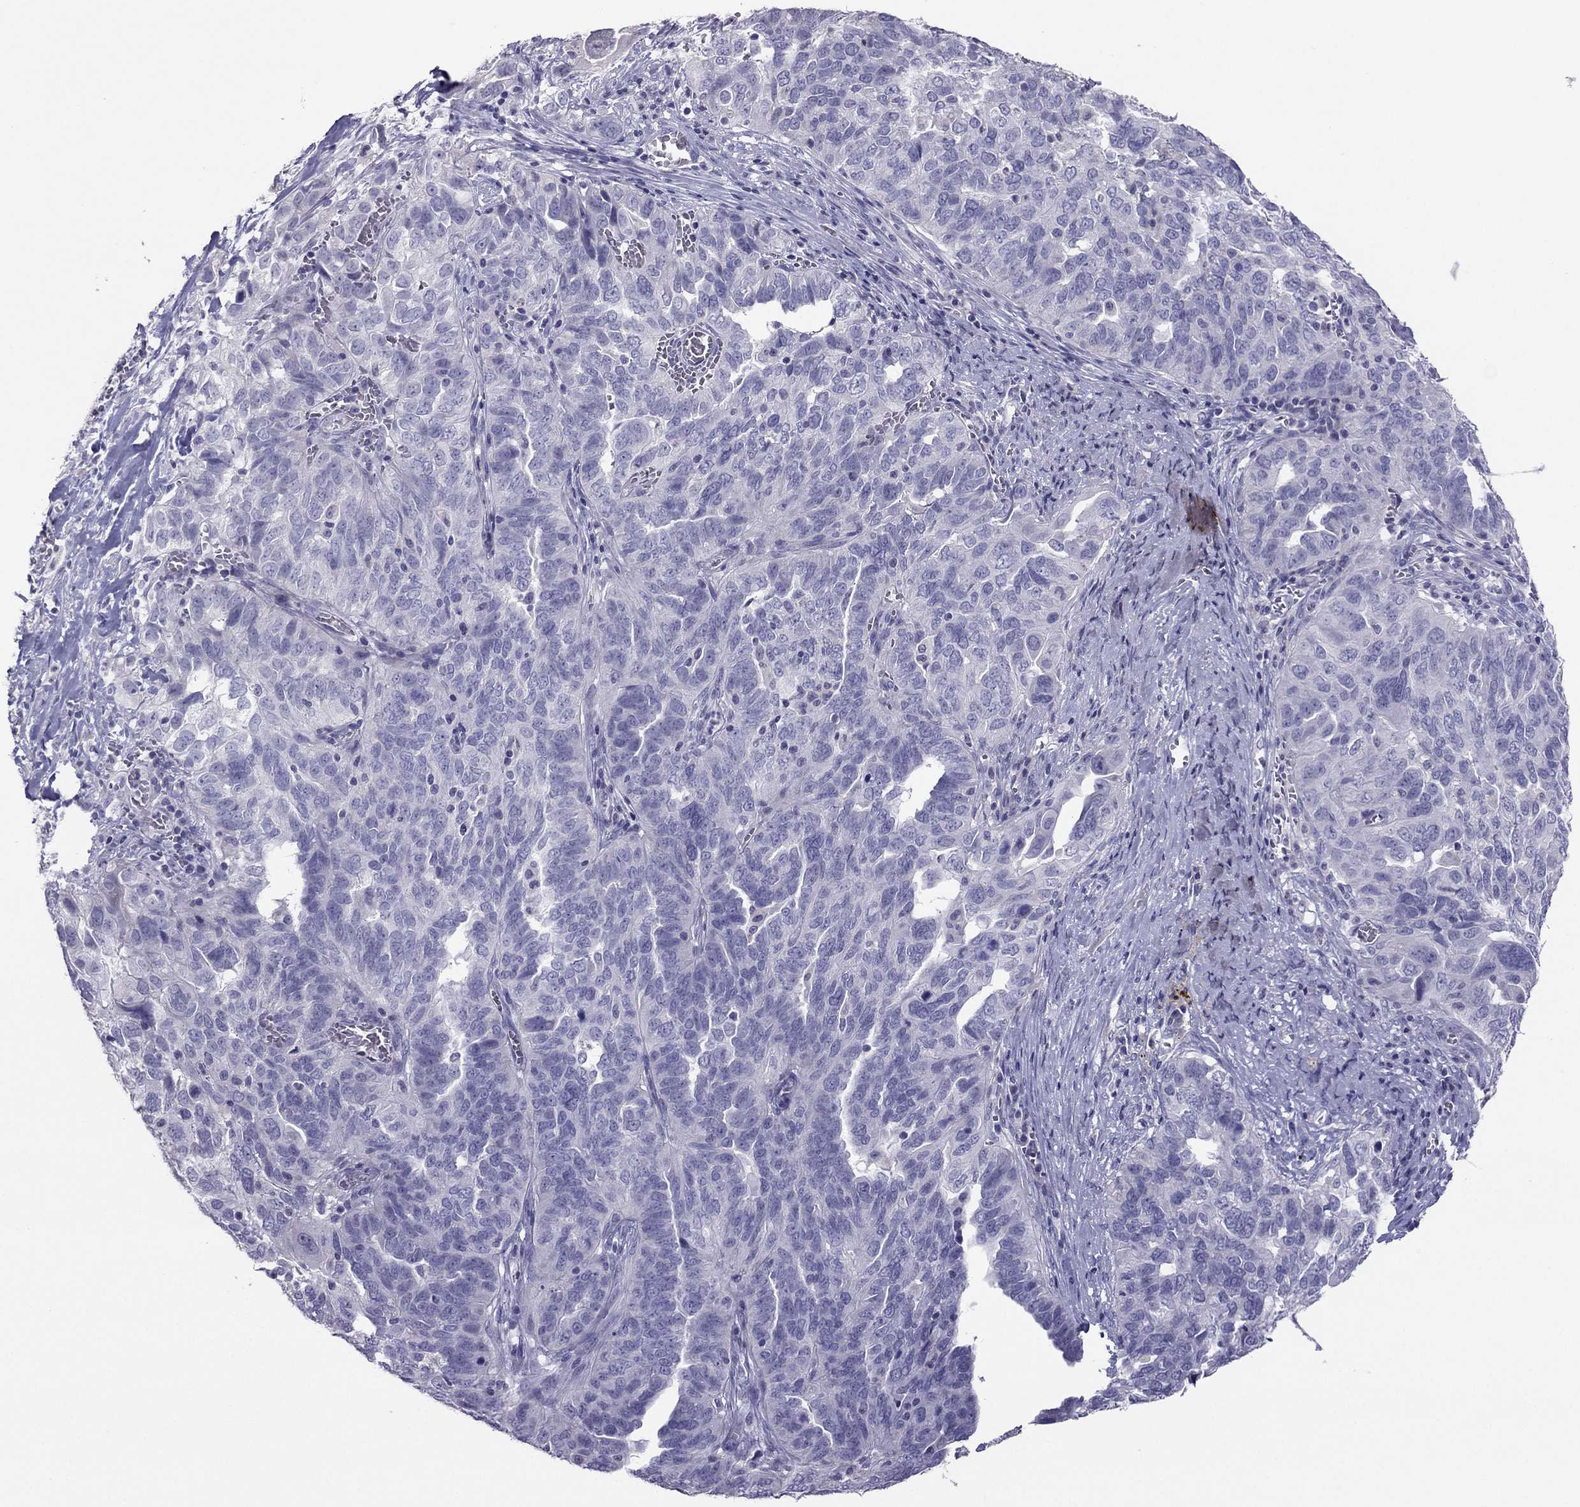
{"staining": {"intensity": "negative", "quantity": "none", "location": "none"}, "tissue": "ovarian cancer", "cell_type": "Tumor cells", "image_type": "cancer", "snomed": [{"axis": "morphology", "description": "Carcinoma, endometroid"}, {"axis": "topography", "description": "Soft tissue"}, {"axis": "topography", "description": "Ovary"}], "caption": "Immunohistochemistry micrograph of neoplastic tissue: human ovarian endometroid carcinoma stained with DAB (3,3'-diaminobenzidine) exhibits no significant protein positivity in tumor cells.", "gene": "RGS8", "patient": {"sex": "female", "age": 52}}